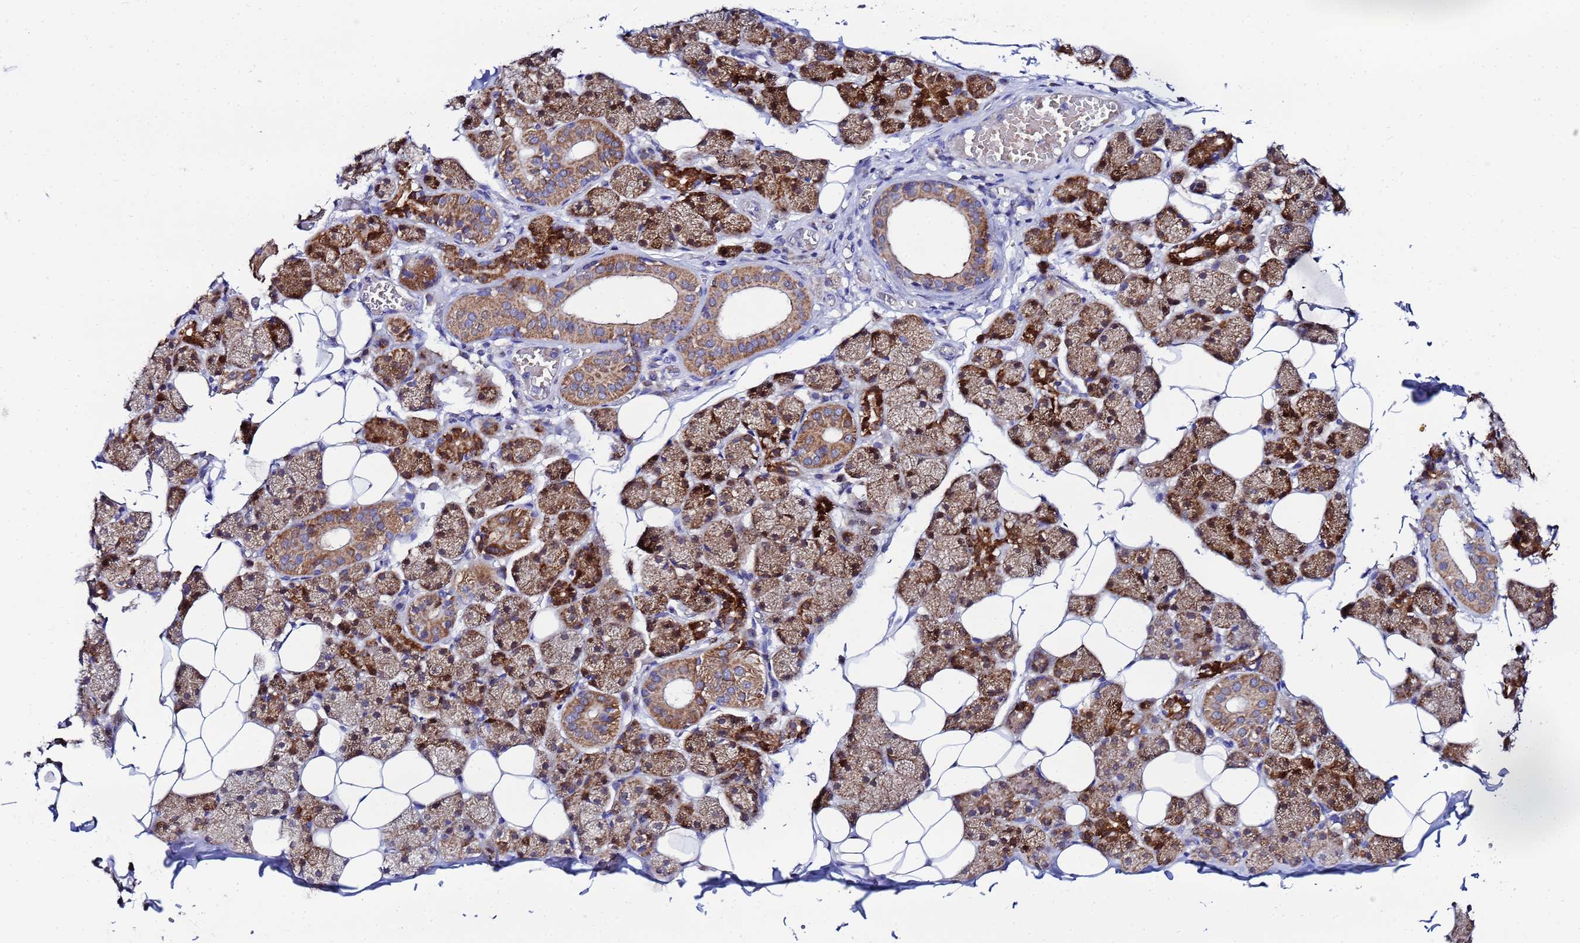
{"staining": {"intensity": "strong", "quantity": ">75%", "location": "cytoplasmic/membranous"}, "tissue": "salivary gland", "cell_type": "Glandular cells", "image_type": "normal", "snomed": [{"axis": "morphology", "description": "Normal tissue, NOS"}, {"axis": "topography", "description": "Salivary gland"}], "caption": "A high amount of strong cytoplasmic/membranous expression is seen in about >75% of glandular cells in unremarkable salivary gland. Nuclei are stained in blue.", "gene": "FAHD2A", "patient": {"sex": "female", "age": 33}}